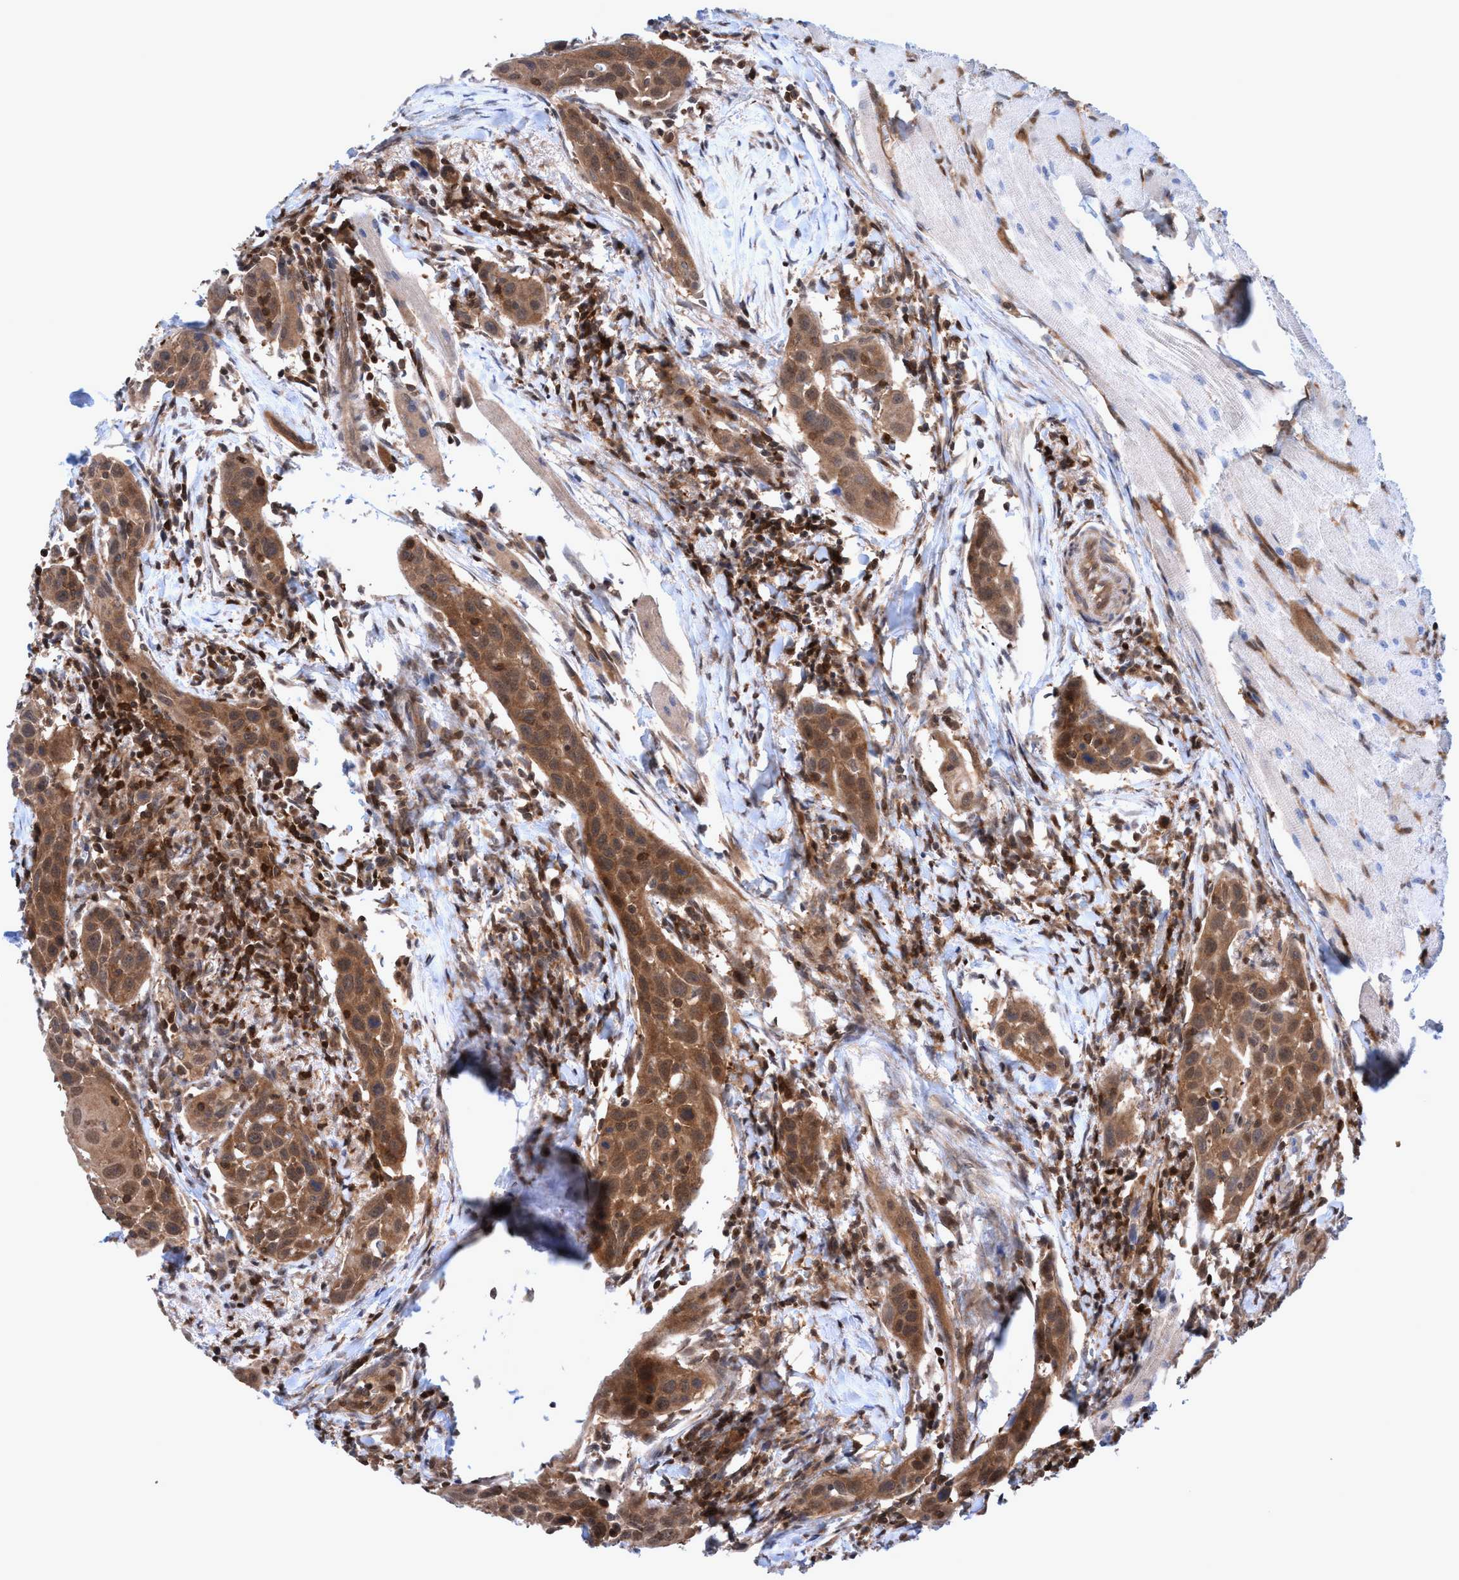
{"staining": {"intensity": "moderate", "quantity": ">75%", "location": "cytoplasmic/membranous"}, "tissue": "head and neck cancer", "cell_type": "Tumor cells", "image_type": "cancer", "snomed": [{"axis": "morphology", "description": "Squamous cell carcinoma, NOS"}, {"axis": "topography", "description": "Oral tissue"}, {"axis": "topography", "description": "Head-Neck"}], "caption": "A micrograph of head and neck cancer (squamous cell carcinoma) stained for a protein shows moderate cytoplasmic/membranous brown staining in tumor cells.", "gene": "GLOD4", "patient": {"sex": "female", "age": 50}}